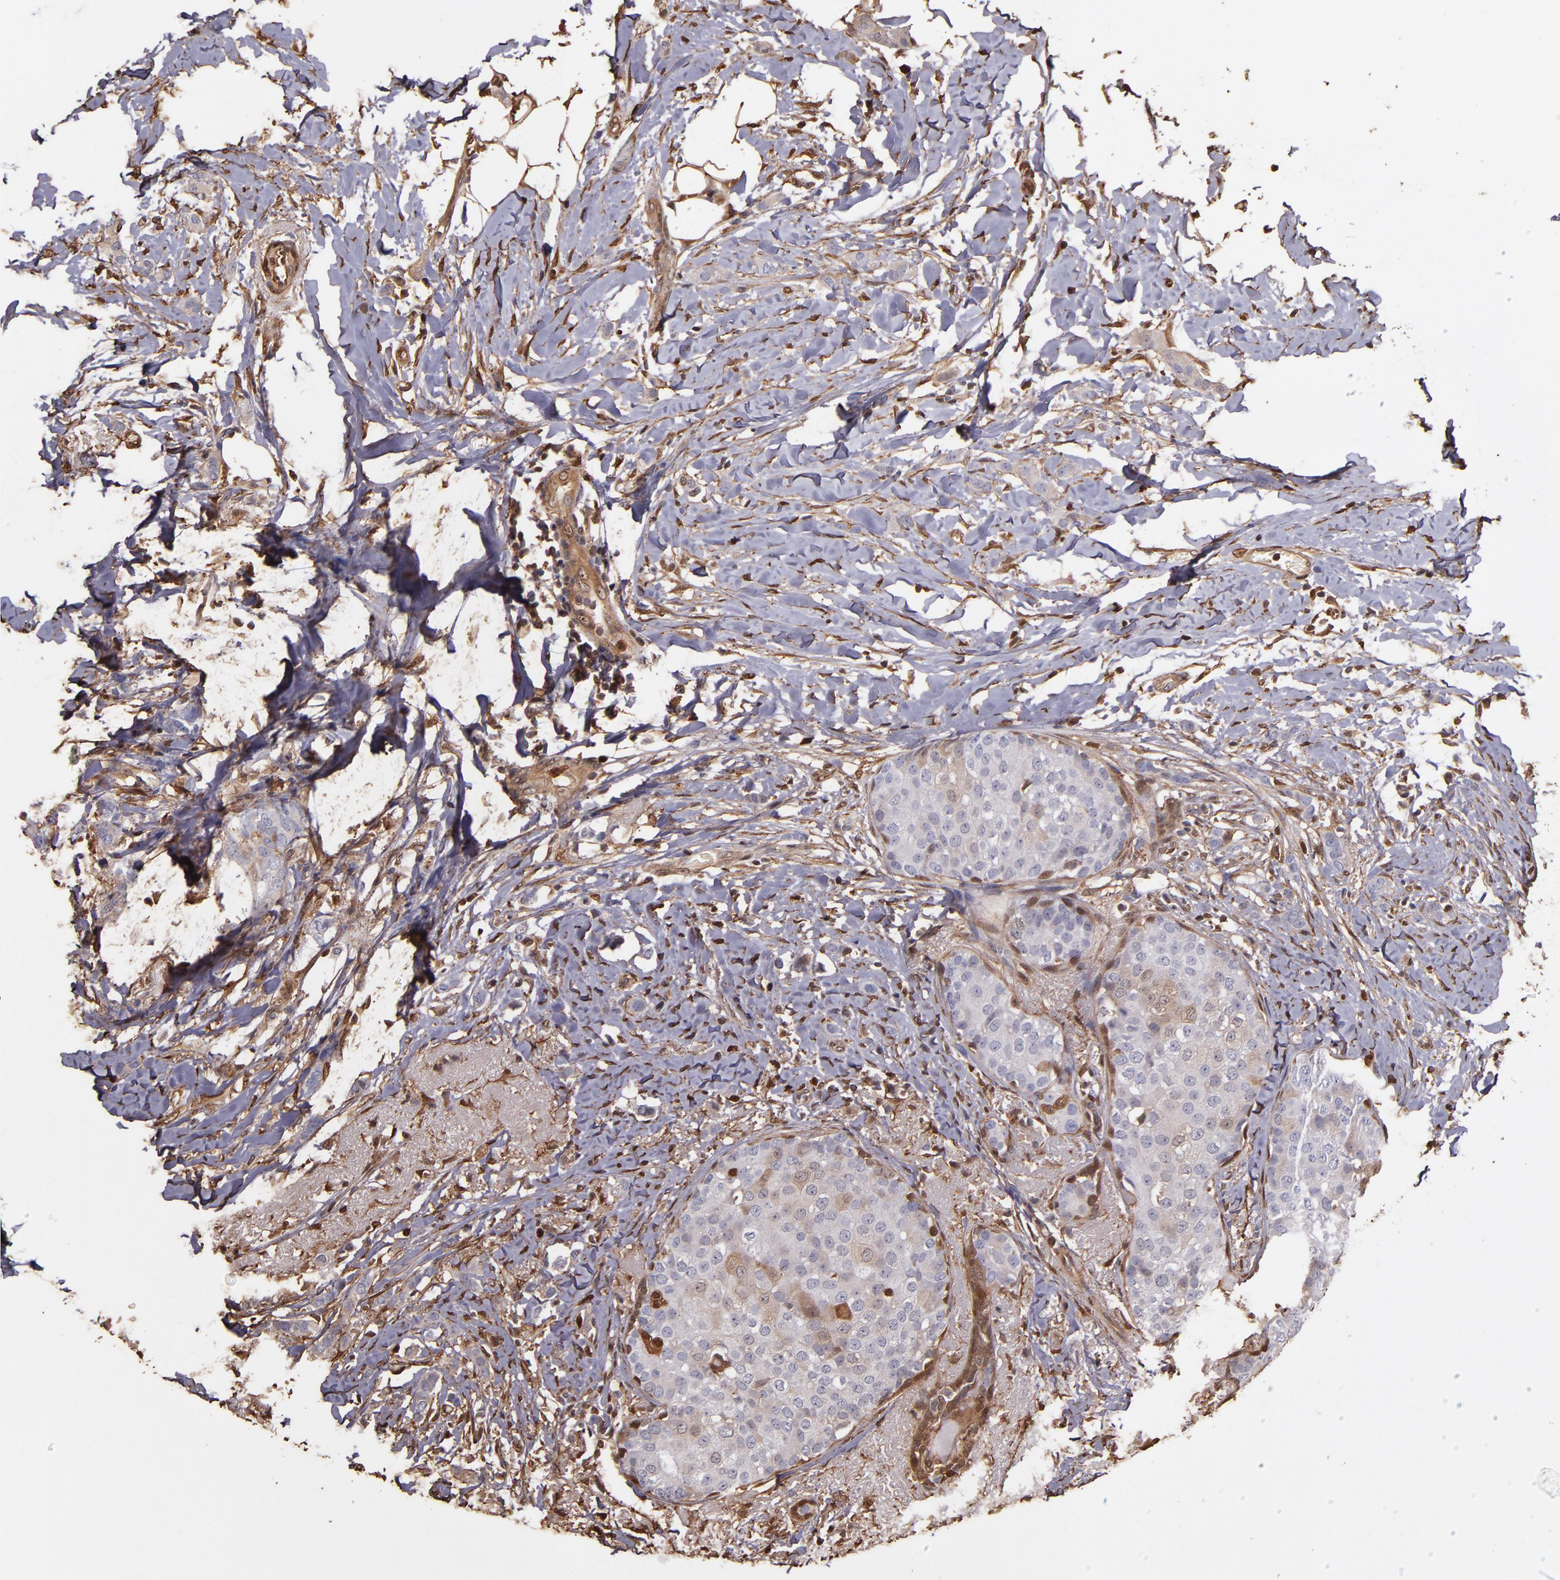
{"staining": {"intensity": "strong", "quantity": "<25%", "location": "cytoplasmic/membranous,nuclear"}, "tissue": "breast cancer", "cell_type": "Tumor cells", "image_type": "cancer", "snomed": [{"axis": "morphology", "description": "Lobular carcinoma"}, {"axis": "topography", "description": "Breast"}], "caption": "Protein analysis of lobular carcinoma (breast) tissue exhibits strong cytoplasmic/membranous and nuclear staining in about <25% of tumor cells.", "gene": "S100A6", "patient": {"sex": "female", "age": 55}}